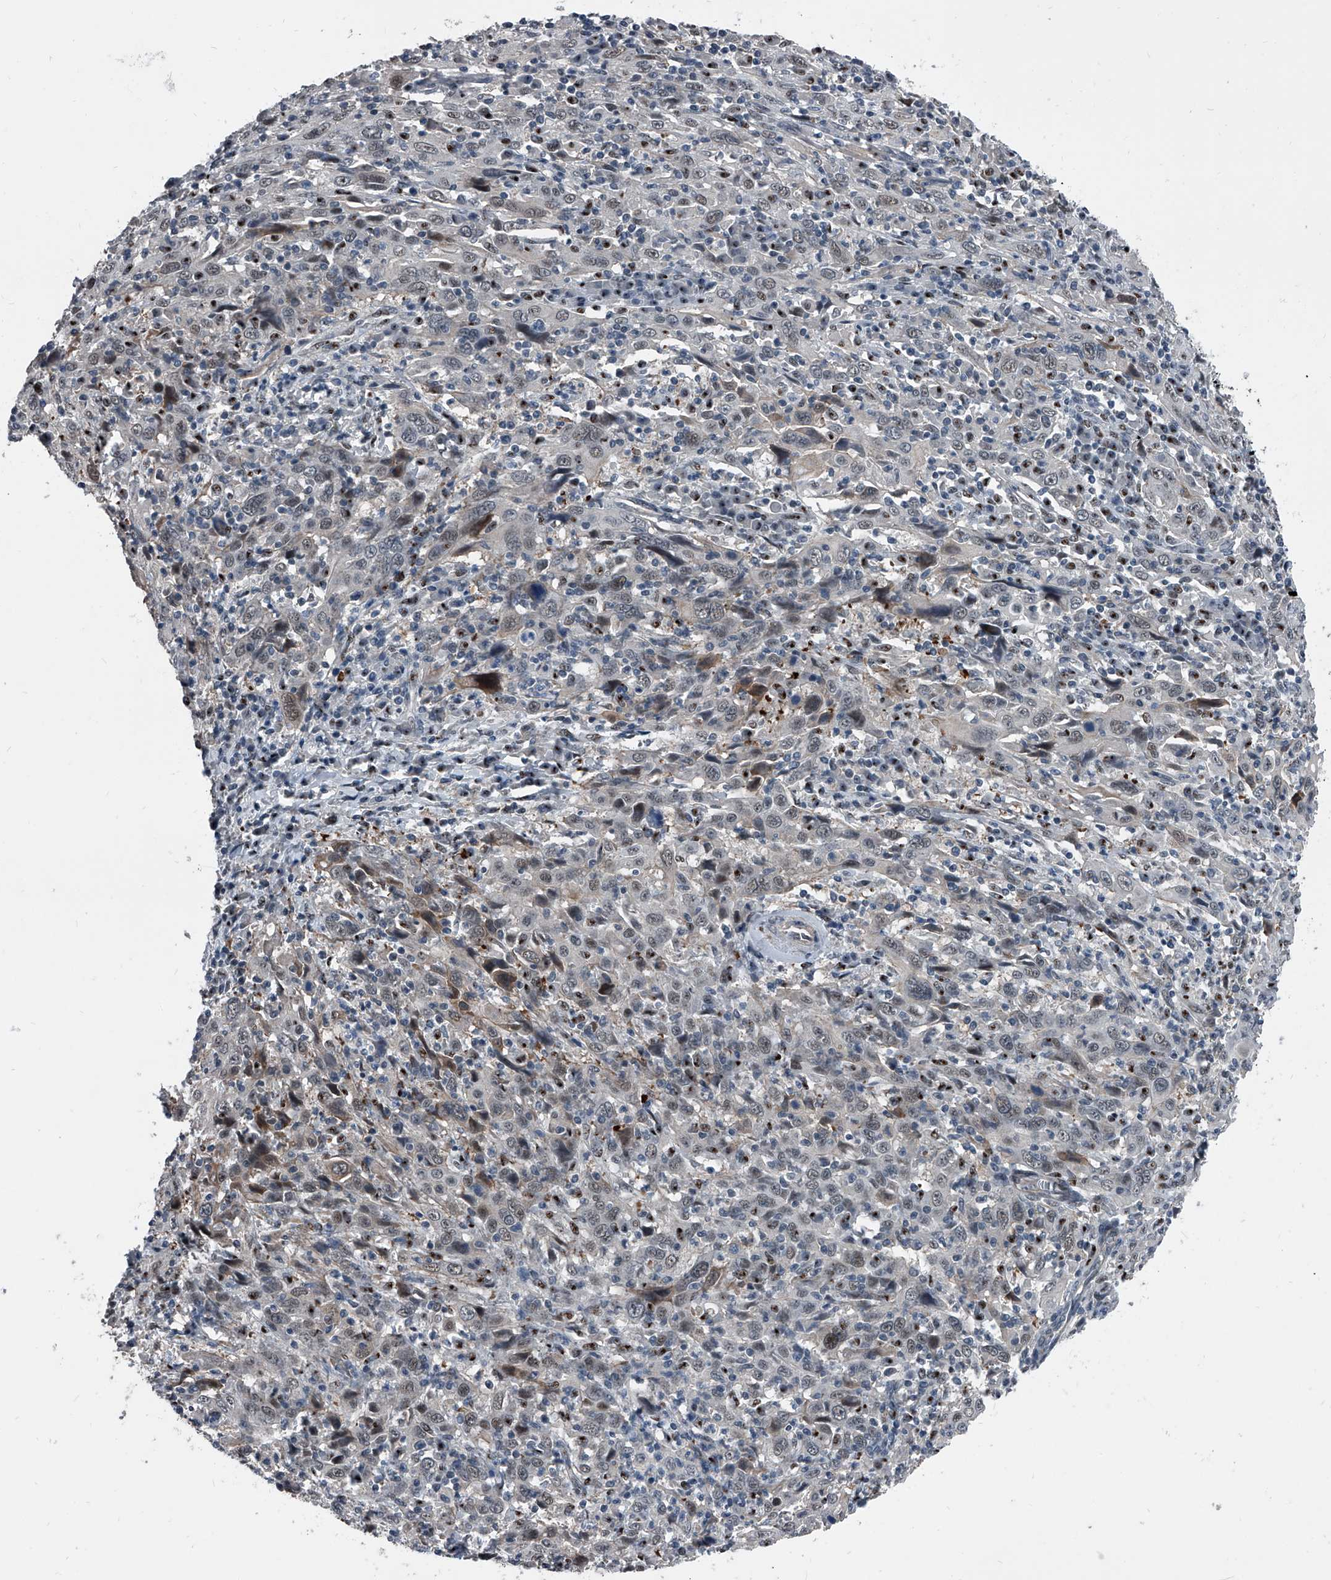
{"staining": {"intensity": "weak", "quantity": "<25%", "location": "nuclear"}, "tissue": "cervical cancer", "cell_type": "Tumor cells", "image_type": "cancer", "snomed": [{"axis": "morphology", "description": "Squamous cell carcinoma, NOS"}, {"axis": "topography", "description": "Cervix"}], "caption": "There is no significant positivity in tumor cells of cervical squamous cell carcinoma.", "gene": "MEN1", "patient": {"sex": "female", "age": 46}}